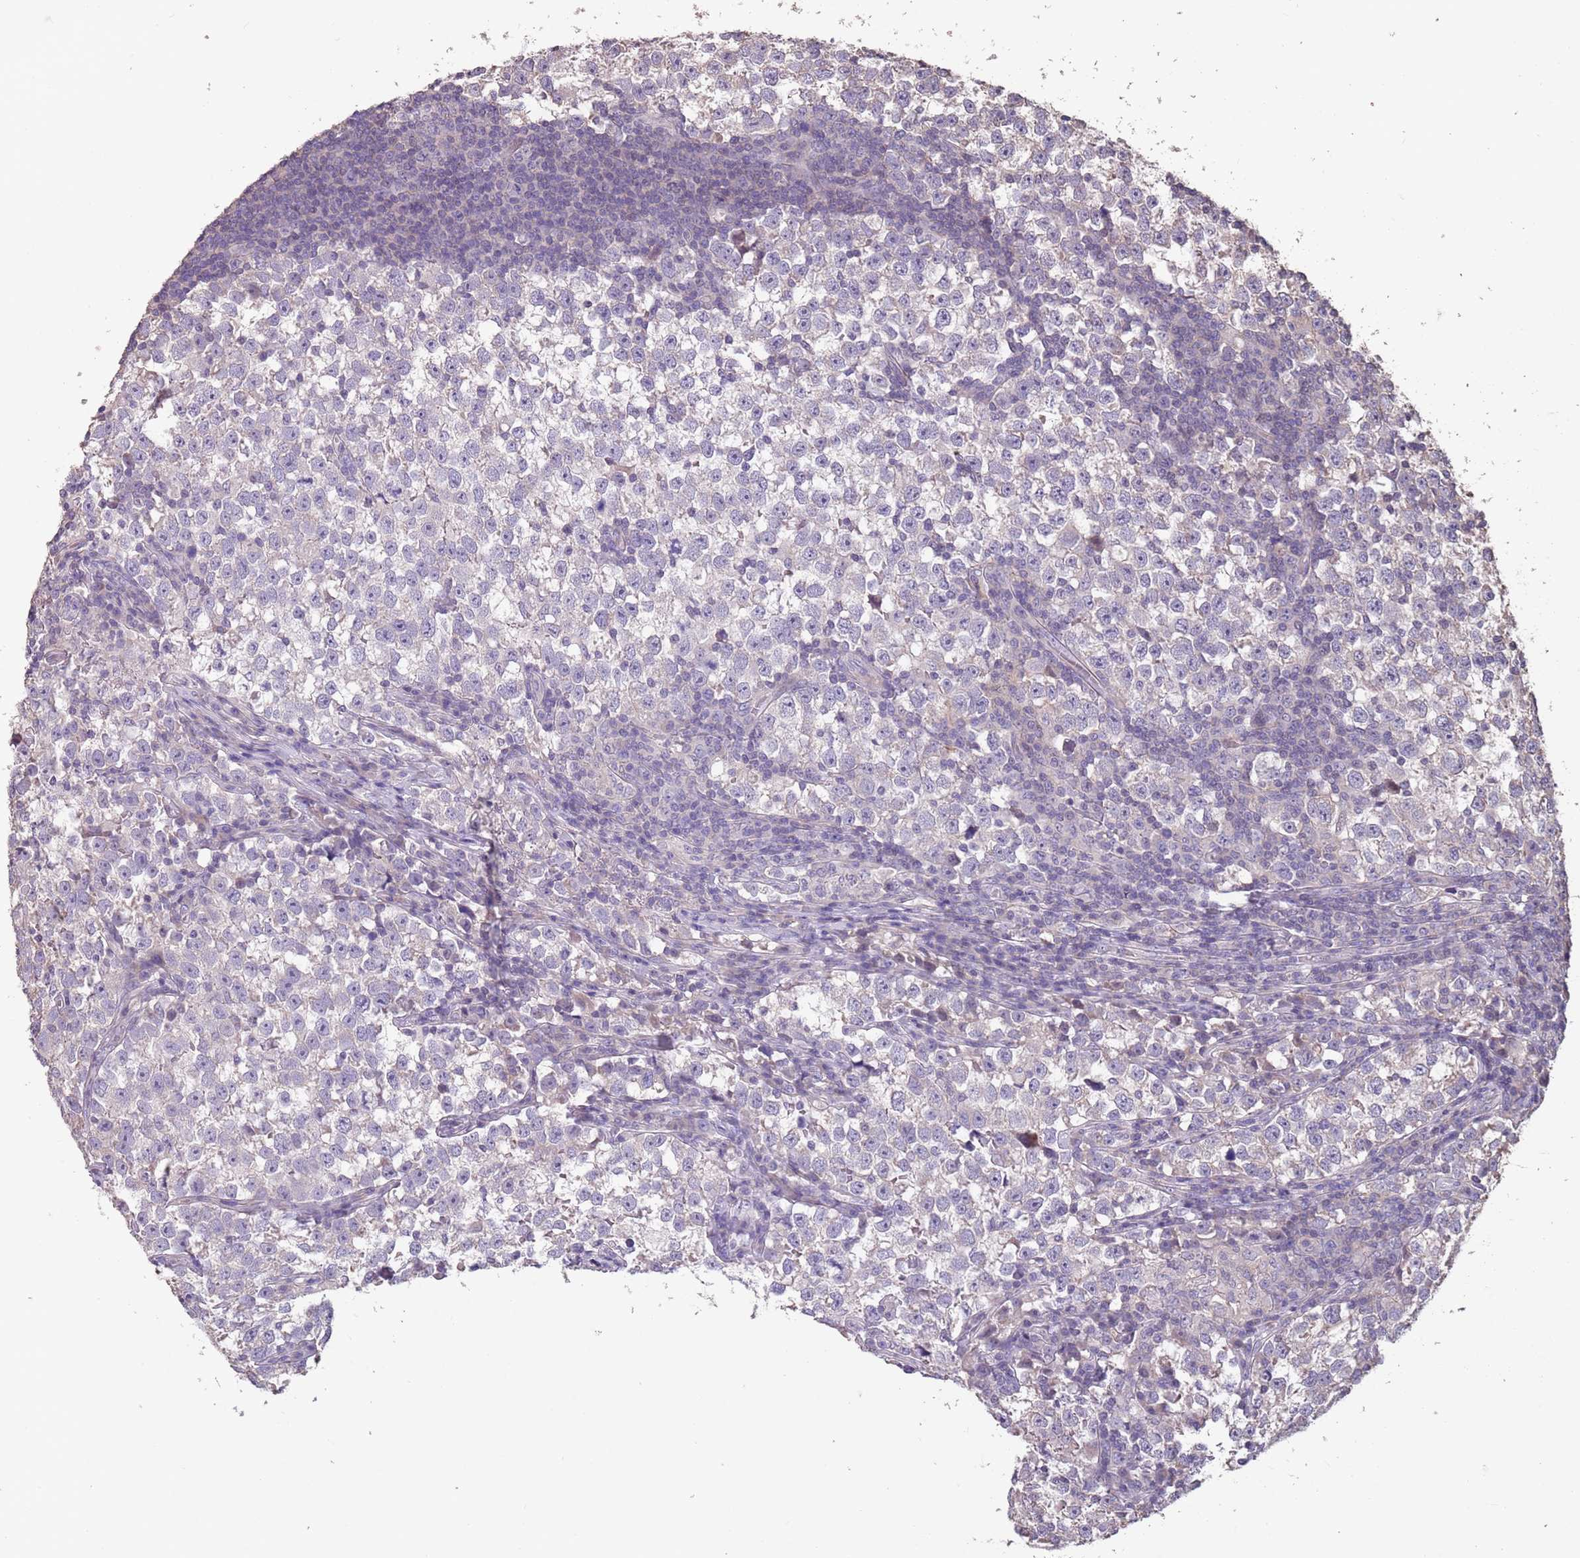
{"staining": {"intensity": "negative", "quantity": "none", "location": "none"}, "tissue": "testis cancer", "cell_type": "Tumor cells", "image_type": "cancer", "snomed": [{"axis": "morphology", "description": "Normal tissue, NOS"}, {"axis": "morphology", "description": "Seminoma, NOS"}, {"axis": "topography", "description": "Testis"}], "caption": "Protein analysis of seminoma (testis) reveals no significant staining in tumor cells. (IHC, brightfield microscopy, high magnification).", "gene": "MBD3L1", "patient": {"sex": "male", "age": 43}}